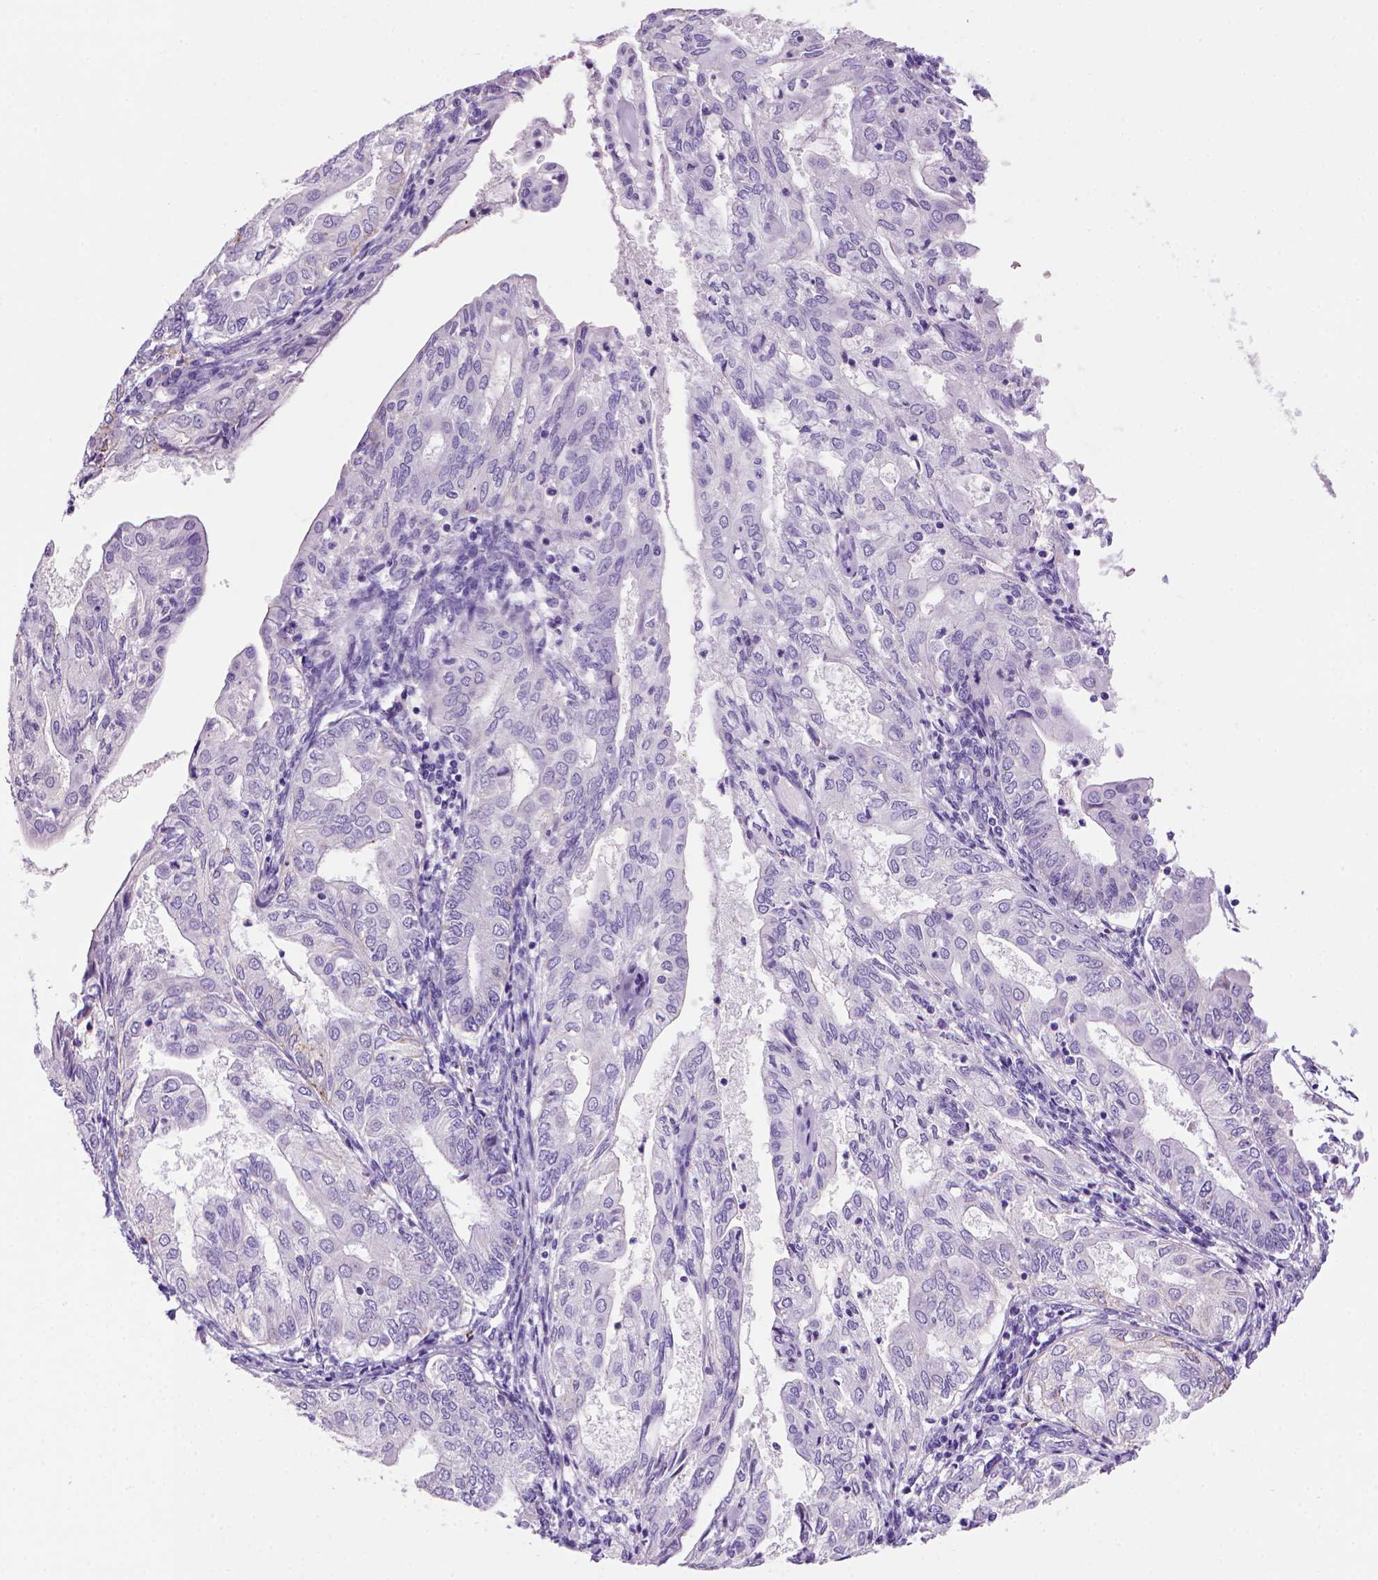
{"staining": {"intensity": "negative", "quantity": "none", "location": "none"}, "tissue": "endometrial cancer", "cell_type": "Tumor cells", "image_type": "cancer", "snomed": [{"axis": "morphology", "description": "Adenocarcinoma, NOS"}, {"axis": "topography", "description": "Endometrium"}], "caption": "High power microscopy photomicrograph of an immunohistochemistry micrograph of endometrial adenocarcinoma, revealing no significant expression in tumor cells. Brightfield microscopy of IHC stained with DAB (brown) and hematoxylin (blue), captured at high magnification.", "gene": "ARHGEF33", "patient": {"sex": "female", "age": 68}}